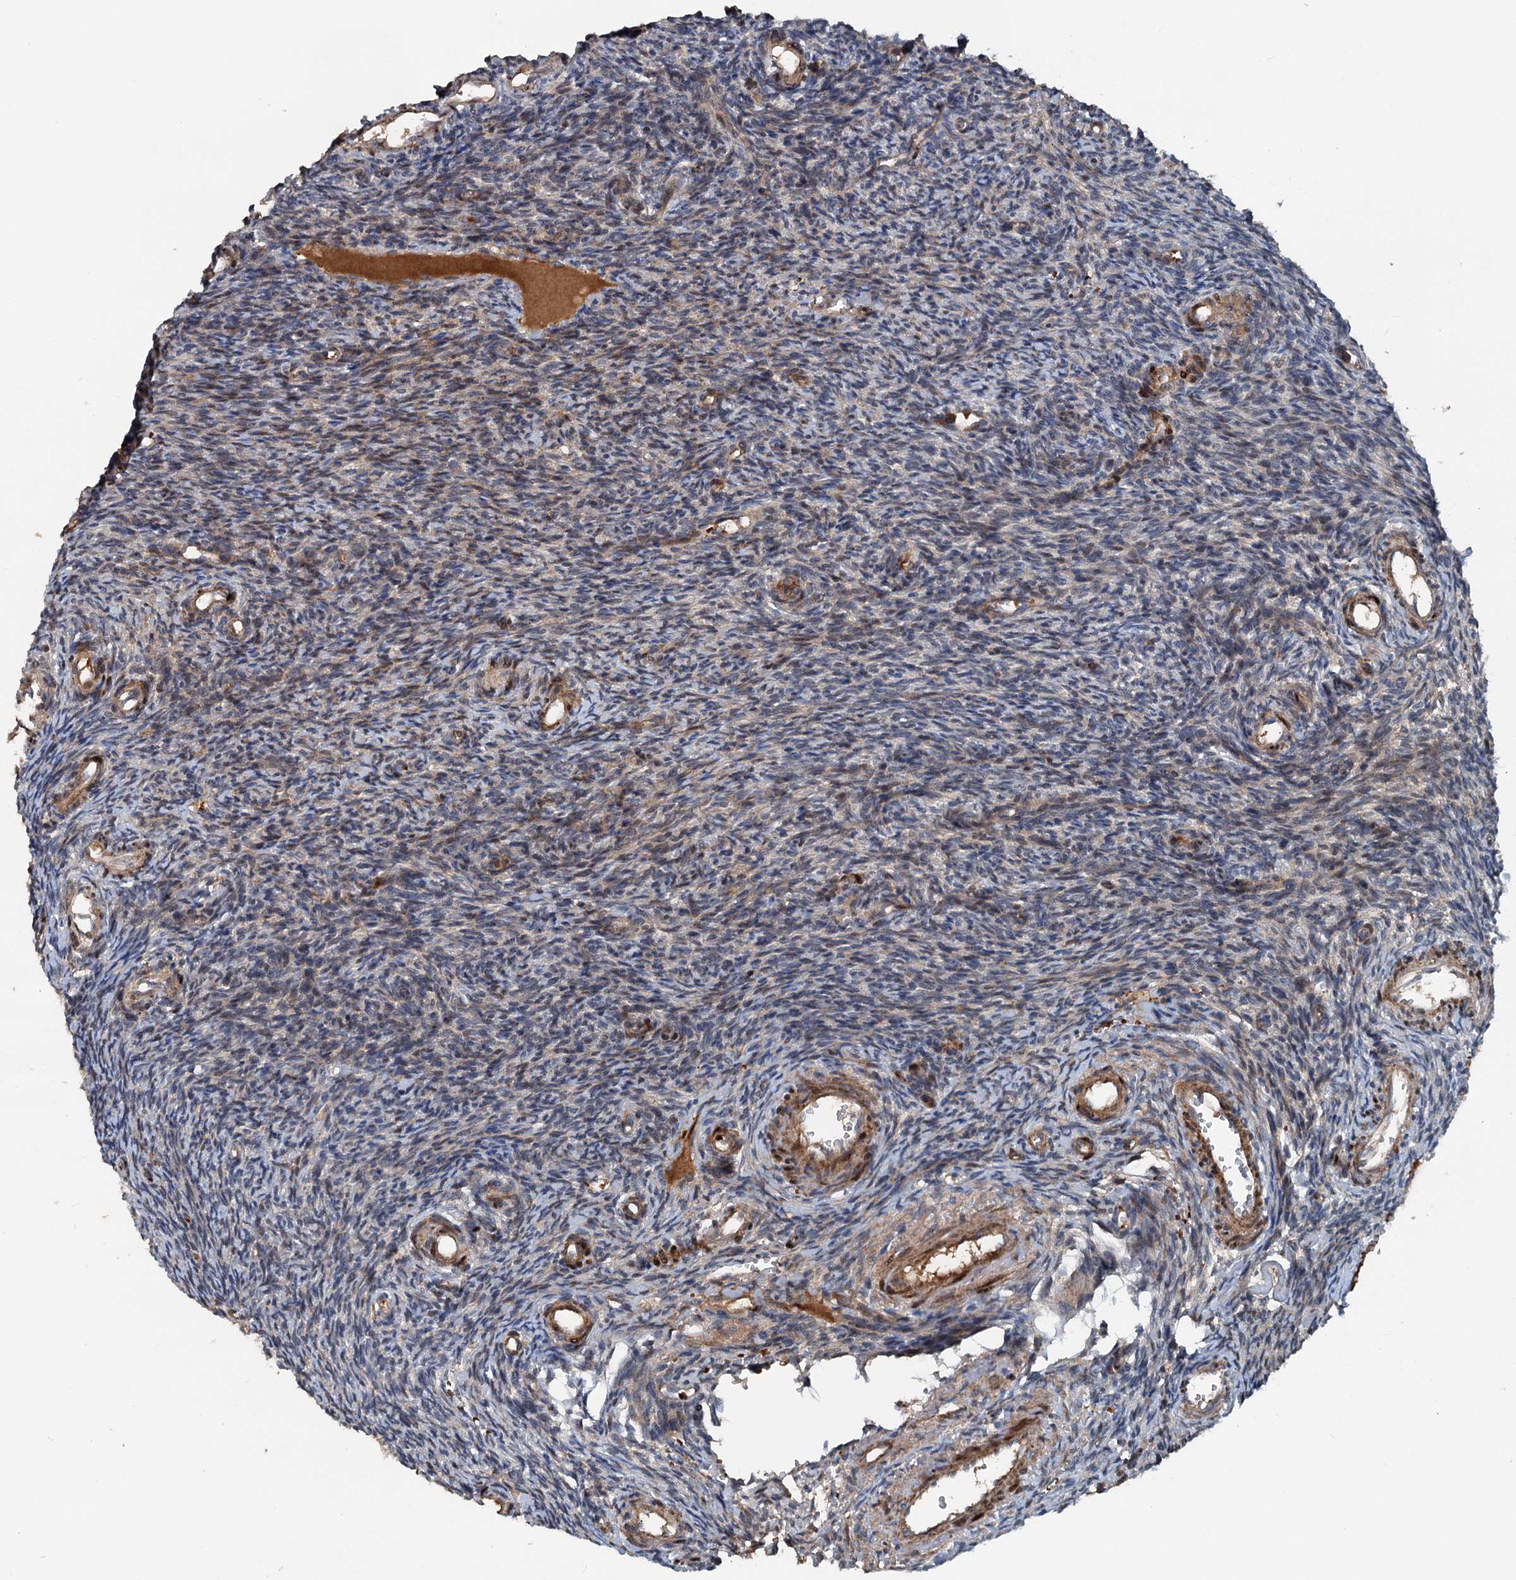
{"staining": {"intensity": "weak", "quantity": "<25%", "location": "cytoplasmic/membranous"}, "tissue": "ovary", "cell_type": "Ovarian stroma cells", "image_type": "normal", "snomed": [{"axis": "morphology", "description": "Normal tissue, NOS"}, {"axis": "topography", "description": "Ovary"}], "caption": "DAB immunohistochemical staining of normal human ovary exhibits no significant expression in ovarian stroma cells. (Brightfield microscopy of DAB immunohistochemistry at high magnification).", "gene": "TEDC1", "patient": {"sex": "female", "age": 39}}